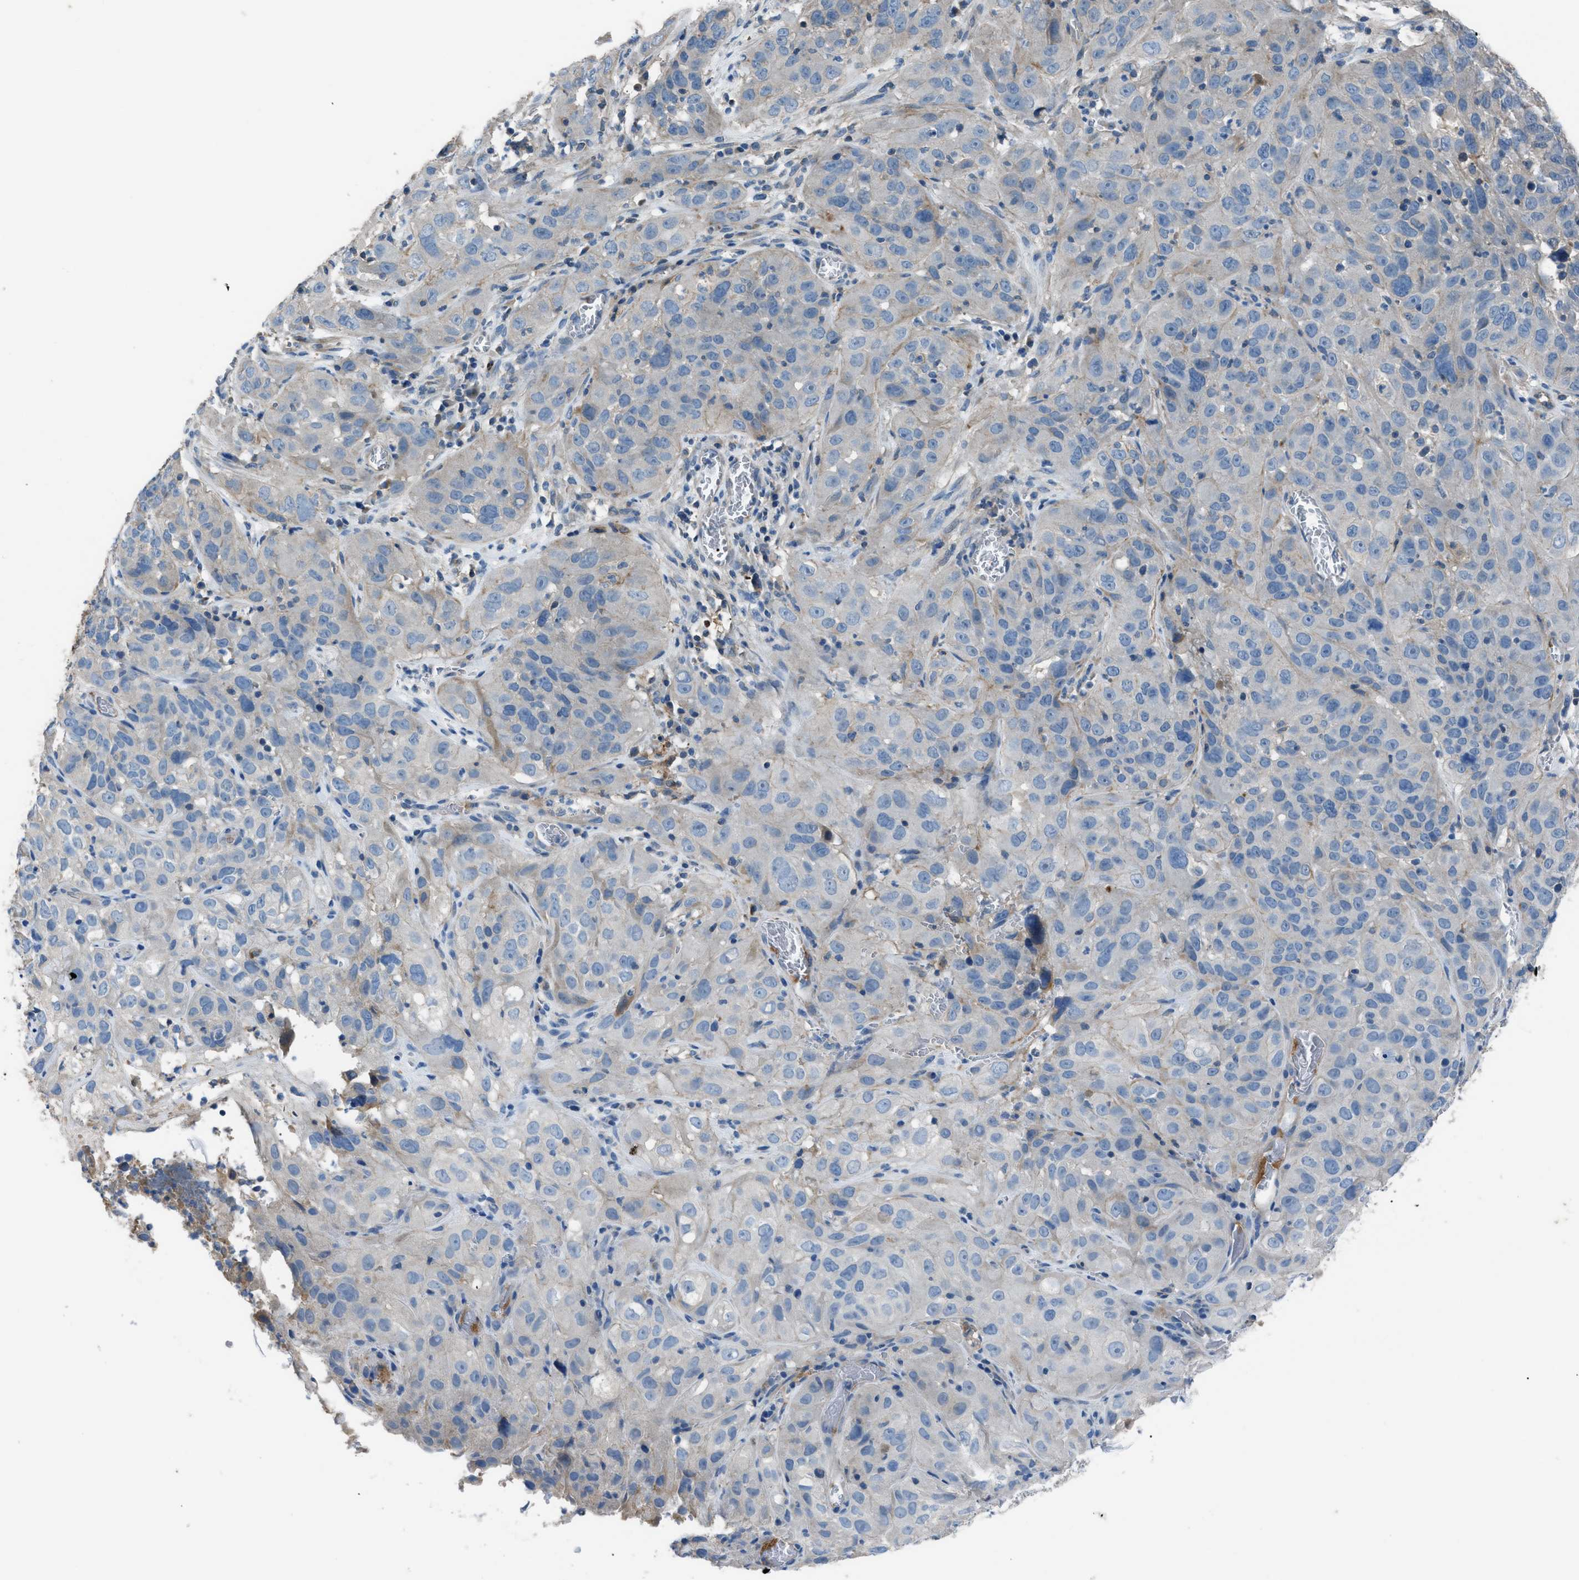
{"staining": {"intensity": "negative", "quantity": "none", "location": "none"}, "tissue": "cervical cancer", "cell_type": "Tumor cells", "image_type": "cancer", "snomed": [{"axis": "morphology", "description": "Squamous cell carcinoma, NOS"}, {"axis": "topography", "description": "Cervix"}], "caption": "Cervical cancer (squamous cell carcinoma) stained for a protein using immunohistochemistry (IHC) demonstrates no expression tumor cells.", "gene": "SGCZ", "patient": {"sex": "female", "age": 32}}